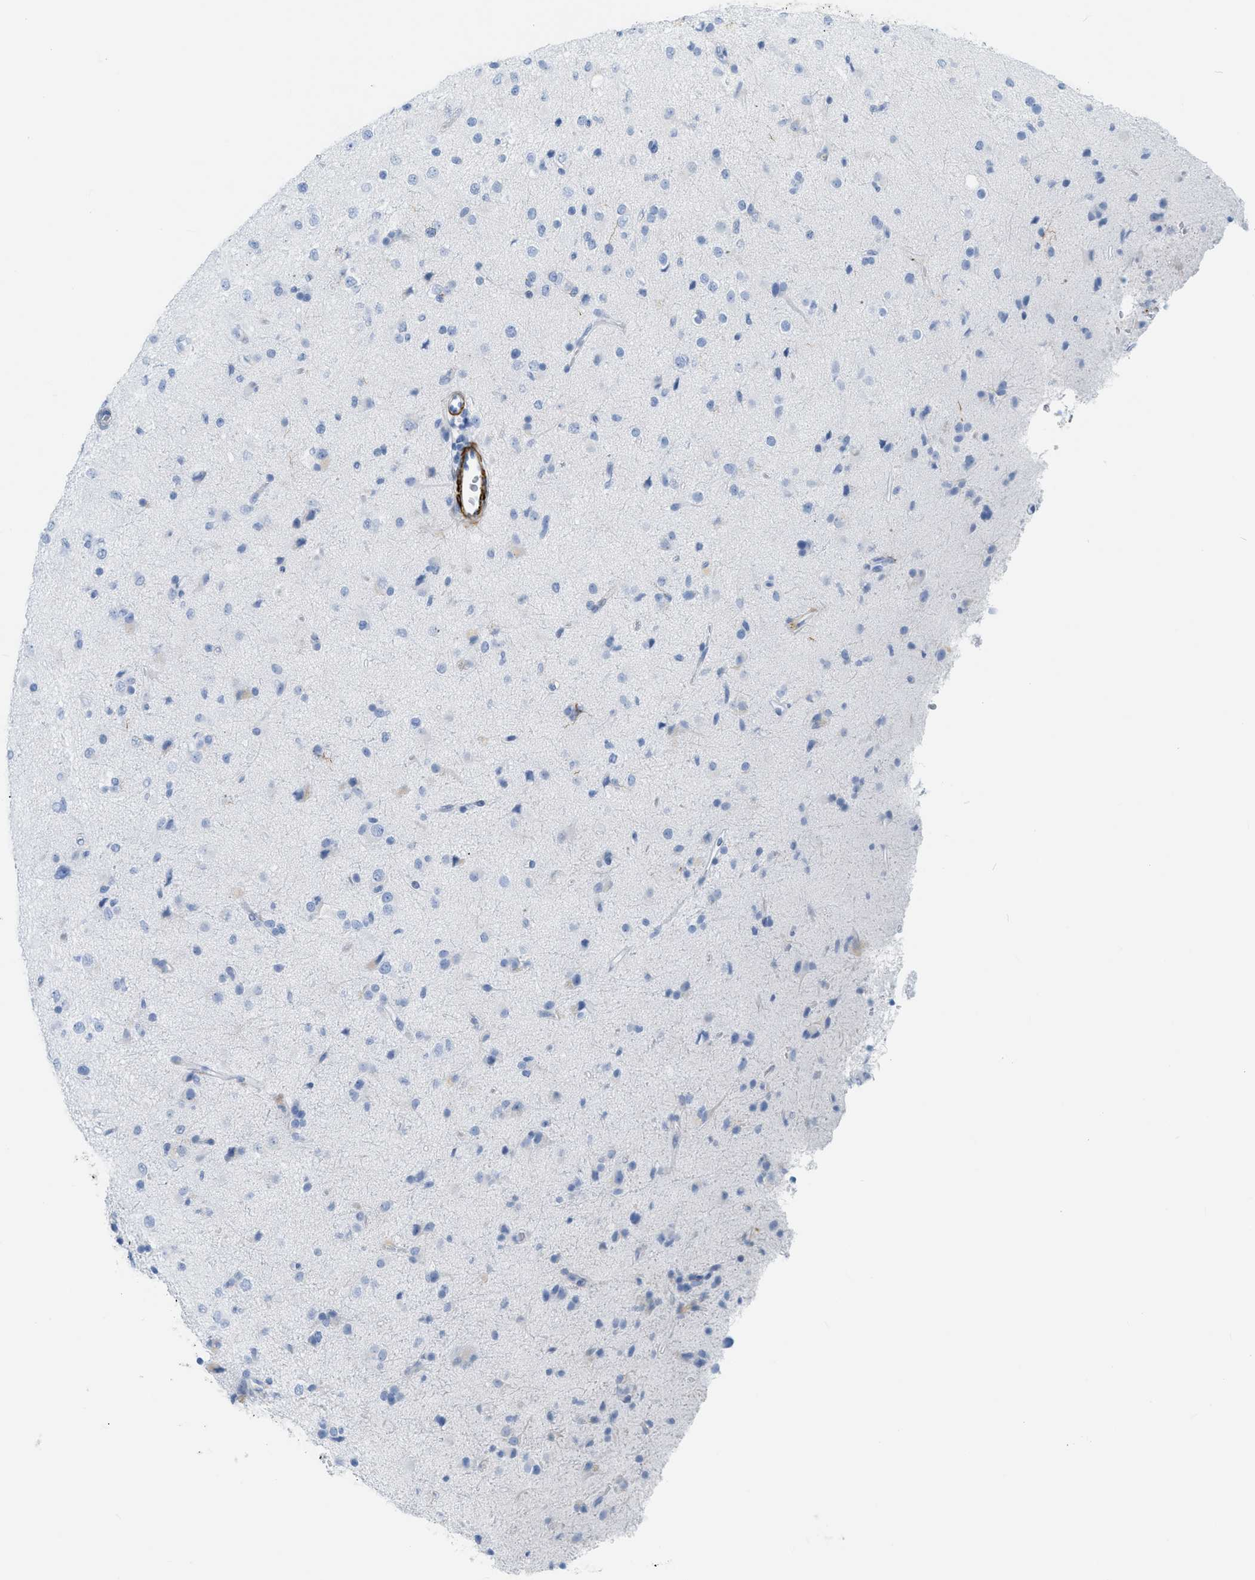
{"staining": {"intensity": "negative", "quantity": "none", "location": "none"}, "tissue": "glioma", "cell_type": "Tumor cells", "image_type": "cancer", "snomed": [{"axis": "morphology", "description": "Glioma, malignant, Low grade"}, {"axis": "topography", "description": "Brain"}], "caption": "This is an IHC image of human glioma. There is no positivity in tumor cells.", "gene": "DES", "patient": {"sex": "male", "age": 65}}